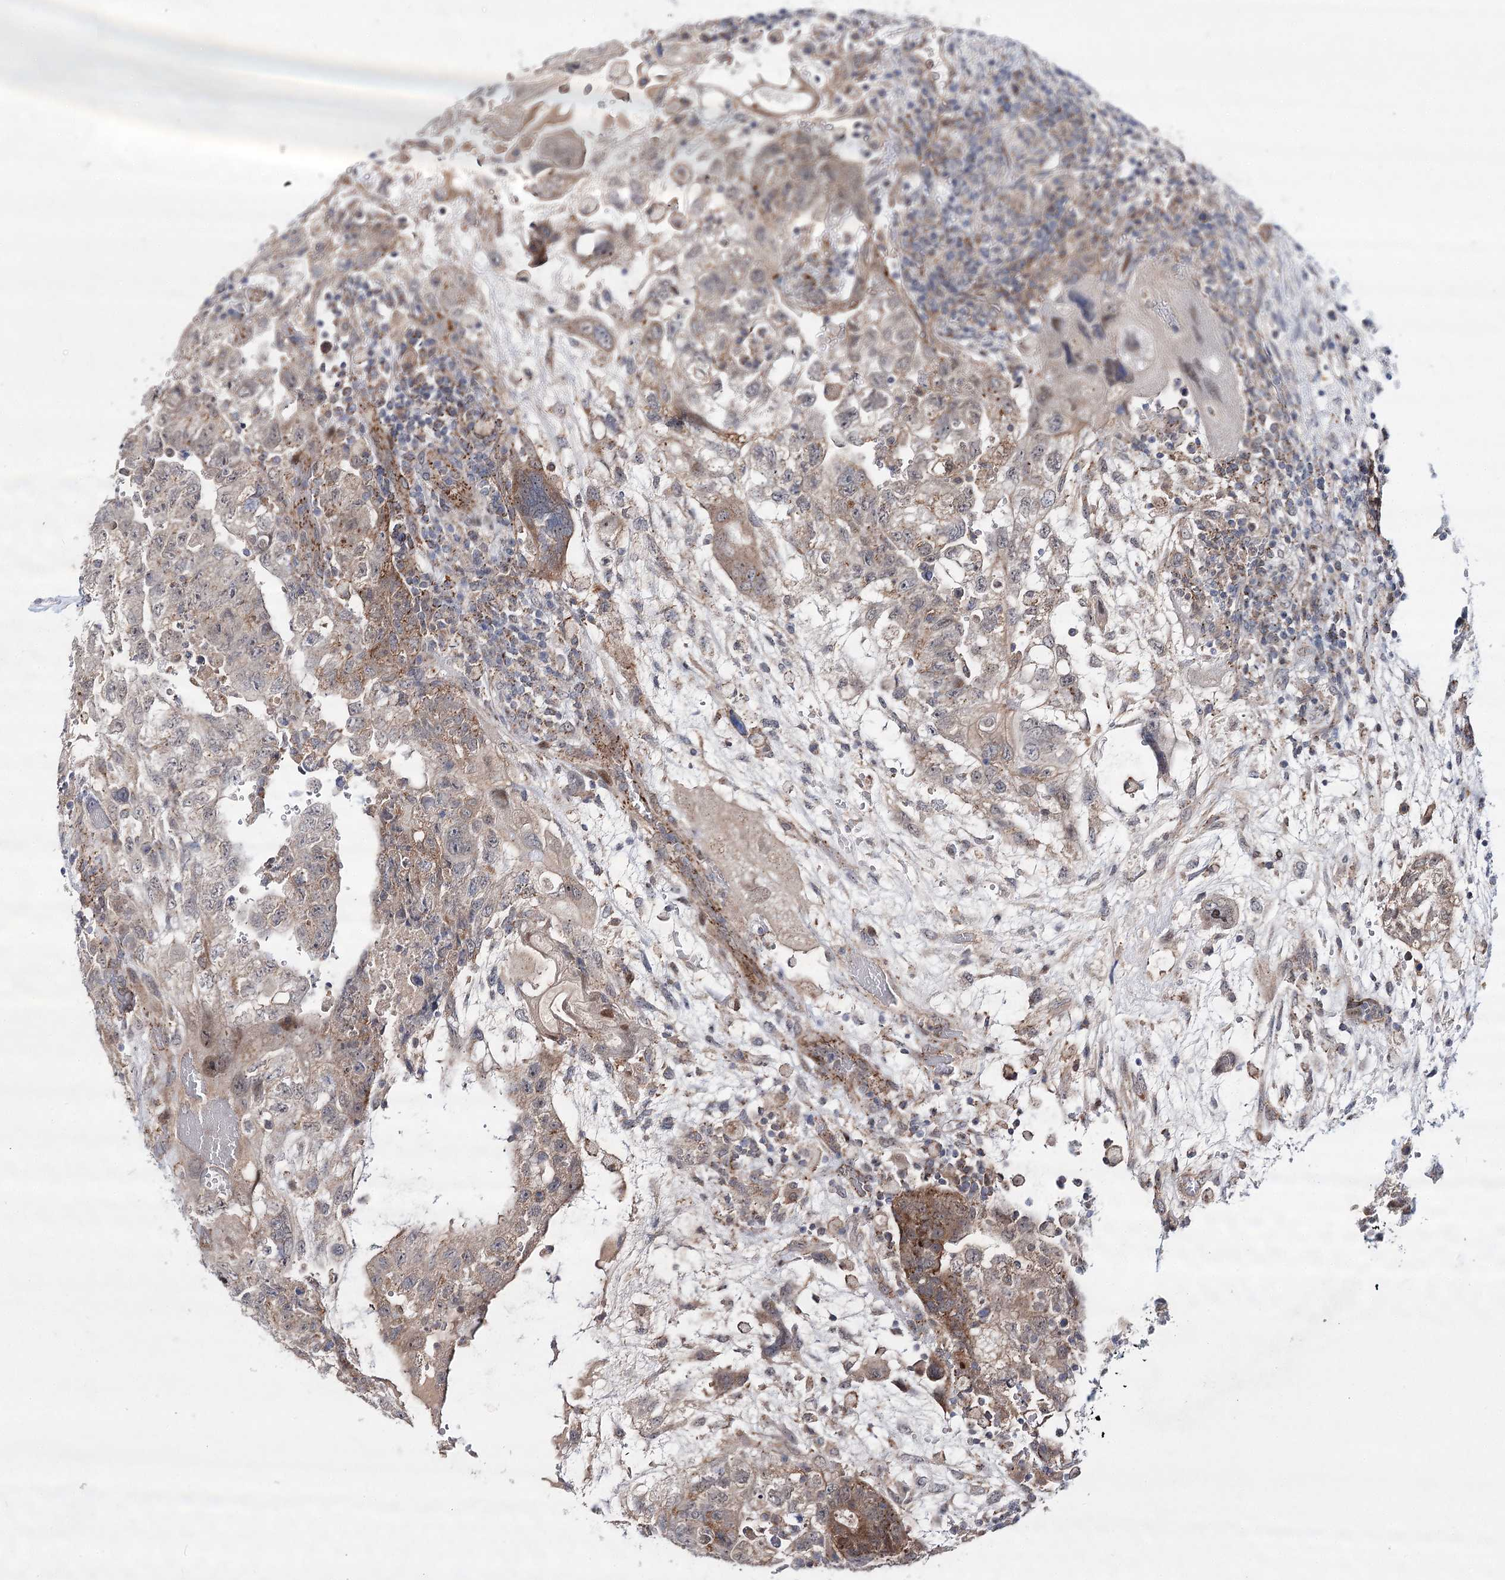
{"staining": {"intensity": "moderate", "quantity": "<25%", "location": "cytoplasmic/membranous"}, "tissue": "testis cancer", "cell_type": "Tumor cells", "image_type": "cancer", "snomed": [{"axis": "morphology", "description": "Carcinoma, Embryonal, NOS"}, {"axis": "topography", "description": "Testis"}], "caption": "Brown immunohistochemical staining in testis cancer (embryonal carcinoma) shows moderate cytoplasmic/membranous staining in about <25% of tumor cells.", "gene": "ARHGAP32", "patient": {"sex": "male", "age": 36}}